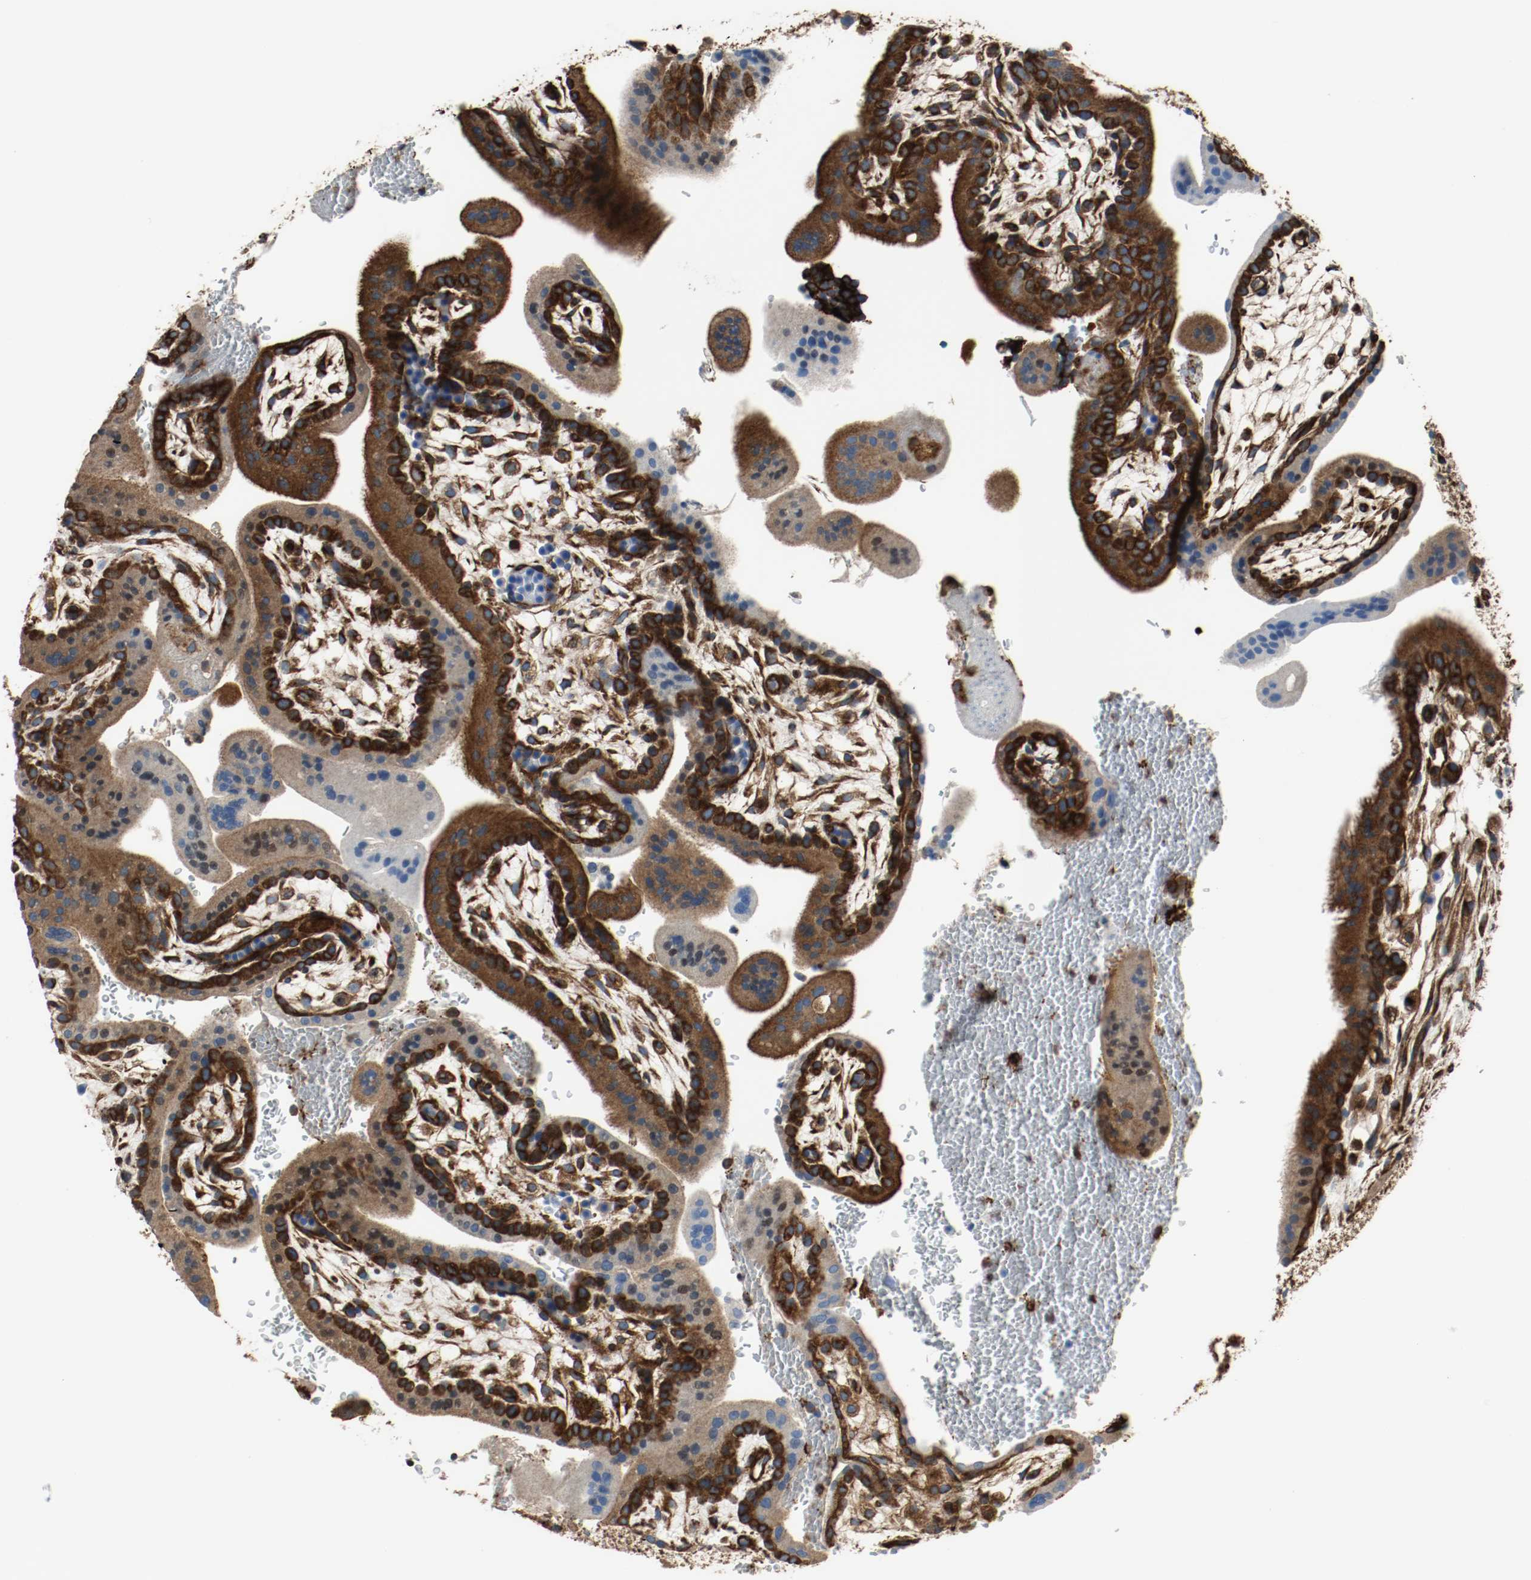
{"staining": {"intensity": "strong", "quantity": ">75%", "location": "cytoplasmic/membranous"}, "tissue": "placenta", "cell_type": "Decidual cells", "image_type": "normal", "snomed": [{"axis": "morphology", "description": "Normal tissue, NOS"}, {"axis": "topography", "description": "Placenta"}], "caption": "Immunohistochemical staining of normal placenta reveals strong cytoplasmic/membranous protein staining in approximately >75% of decidual cells.", "gene": "TUBA3D", "patient": {"sex": "female", "age": 35}}